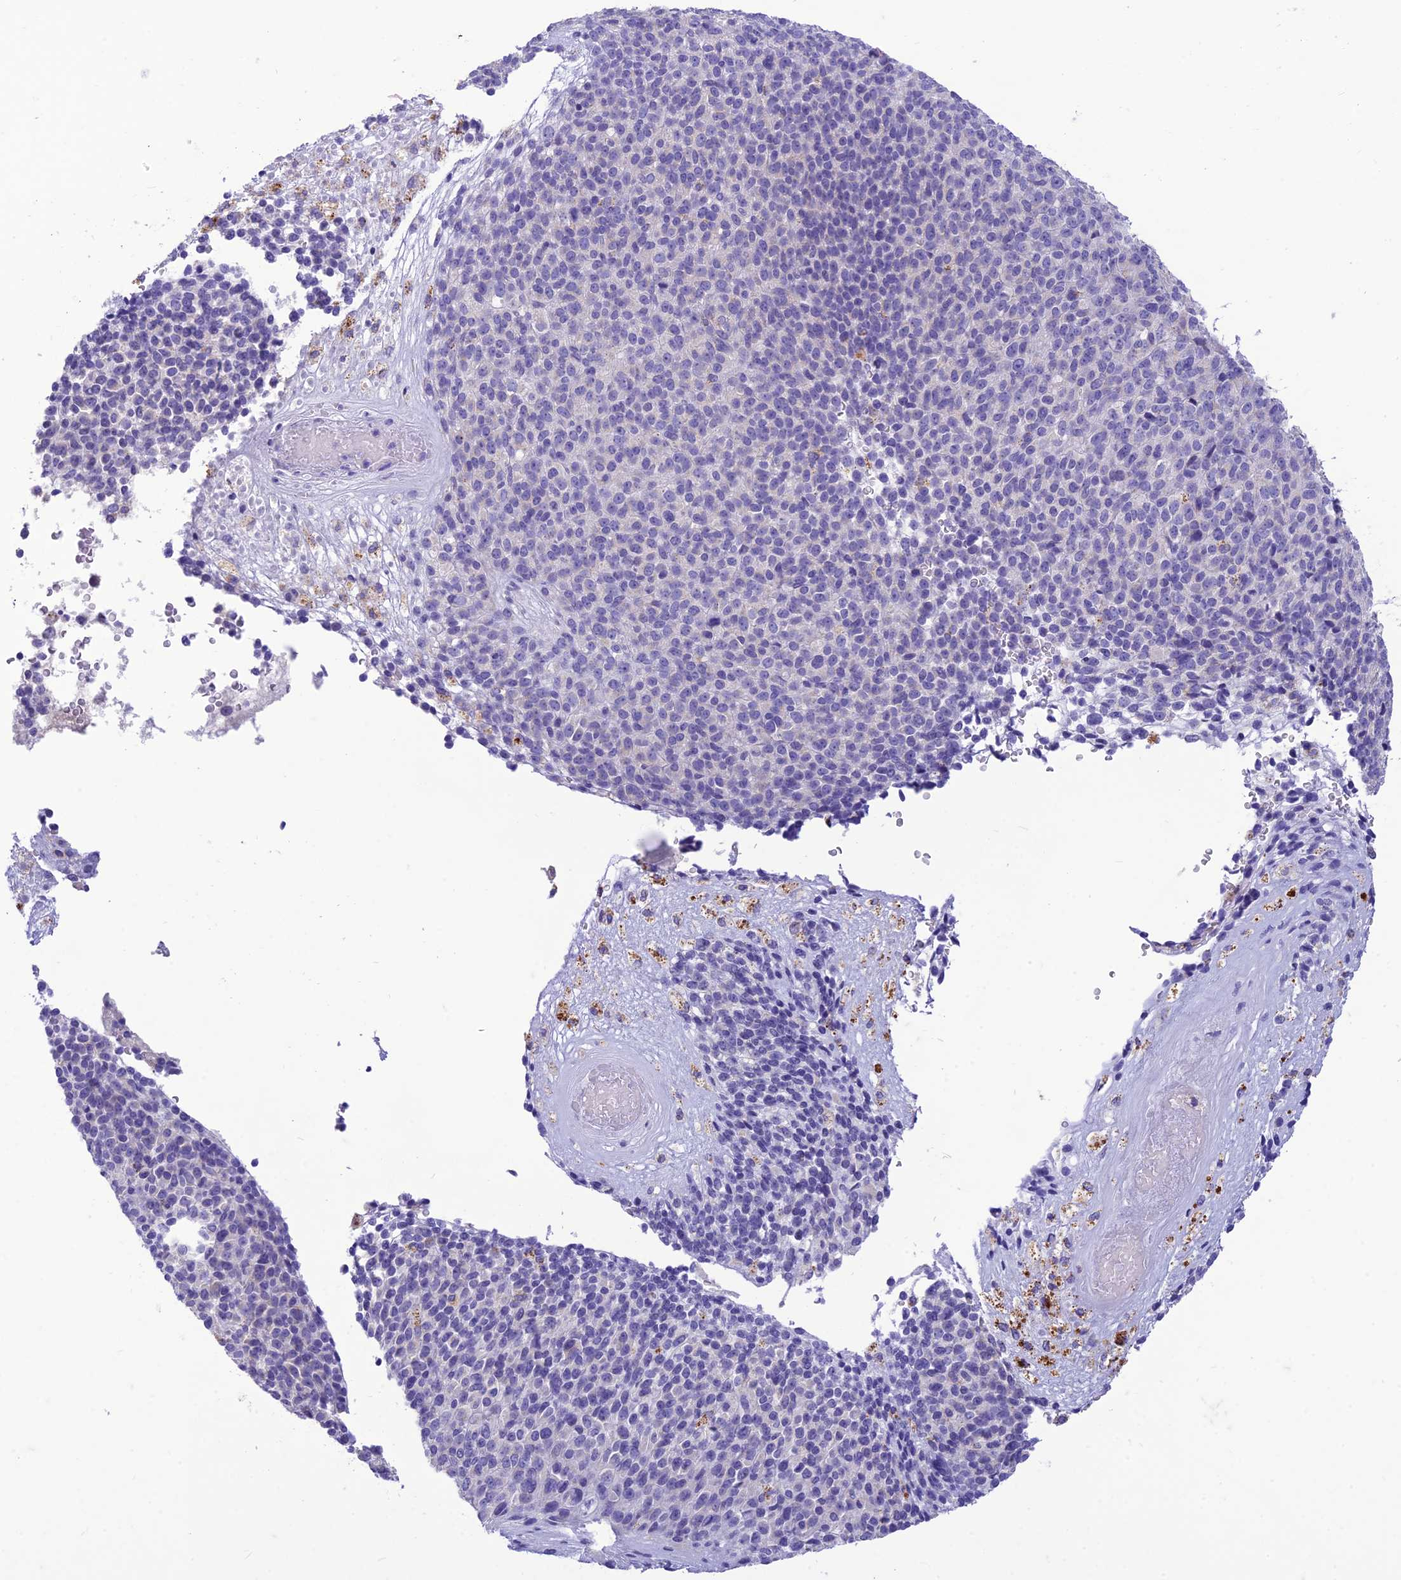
{"staining": {"intensity": "negative", "quantity": "none", "location": "none"}, "tissue": "melanoma", "cell_type": "Tumor cells", "image_type": "cancer", "snomed": [{"axis": "morphology", "description": "Malignant melanoma, Metastatic site"}, {"axis": "topography", "description": "Brain"}], "caption": "A histopathology image of human melanoma is negative for staining in tumor cells.", "gene": "DHDH", "patient": {"sex": "female", "age": 56}}